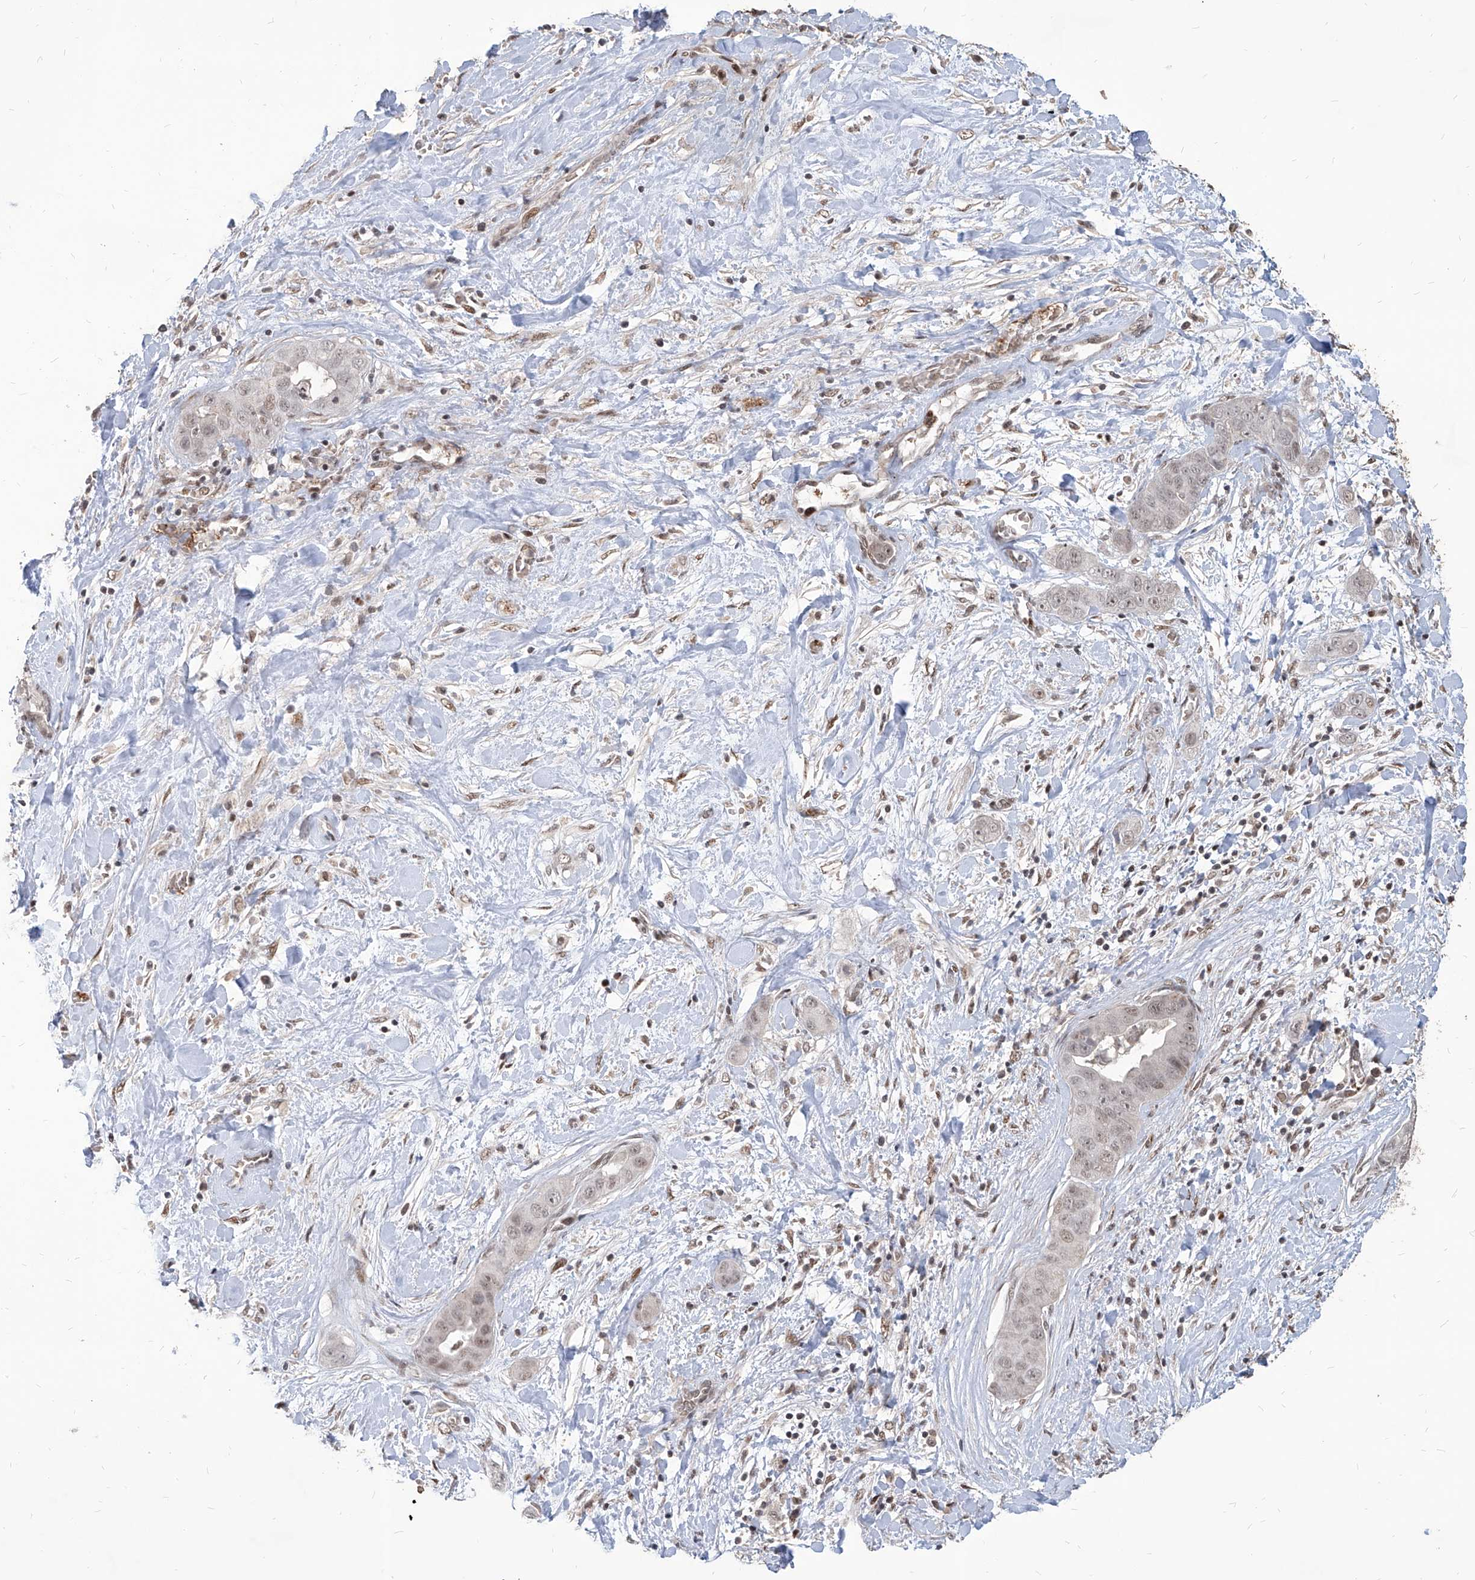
{"staining": {"intensity": "weak", "quantity": ">75%", "location": "nuclear"}, "tissue": "liver cancer", "cell_type": "Tumor cells", "image_type": "cancer", "snomed": [{"axis": "morphology", "description": "Cholangiocarcinoma"}, {"axis": "topography", "description": "Liver"}], "caption": "This is a photomicrograph of immunohistochemistry (IHC) staining of liver cancer (cholangiocarcinoma), which shows weak positivity in the nuclear of tumor cells.", "gene": "IRF2", "patient": {"sex": "female", "age": 52}}